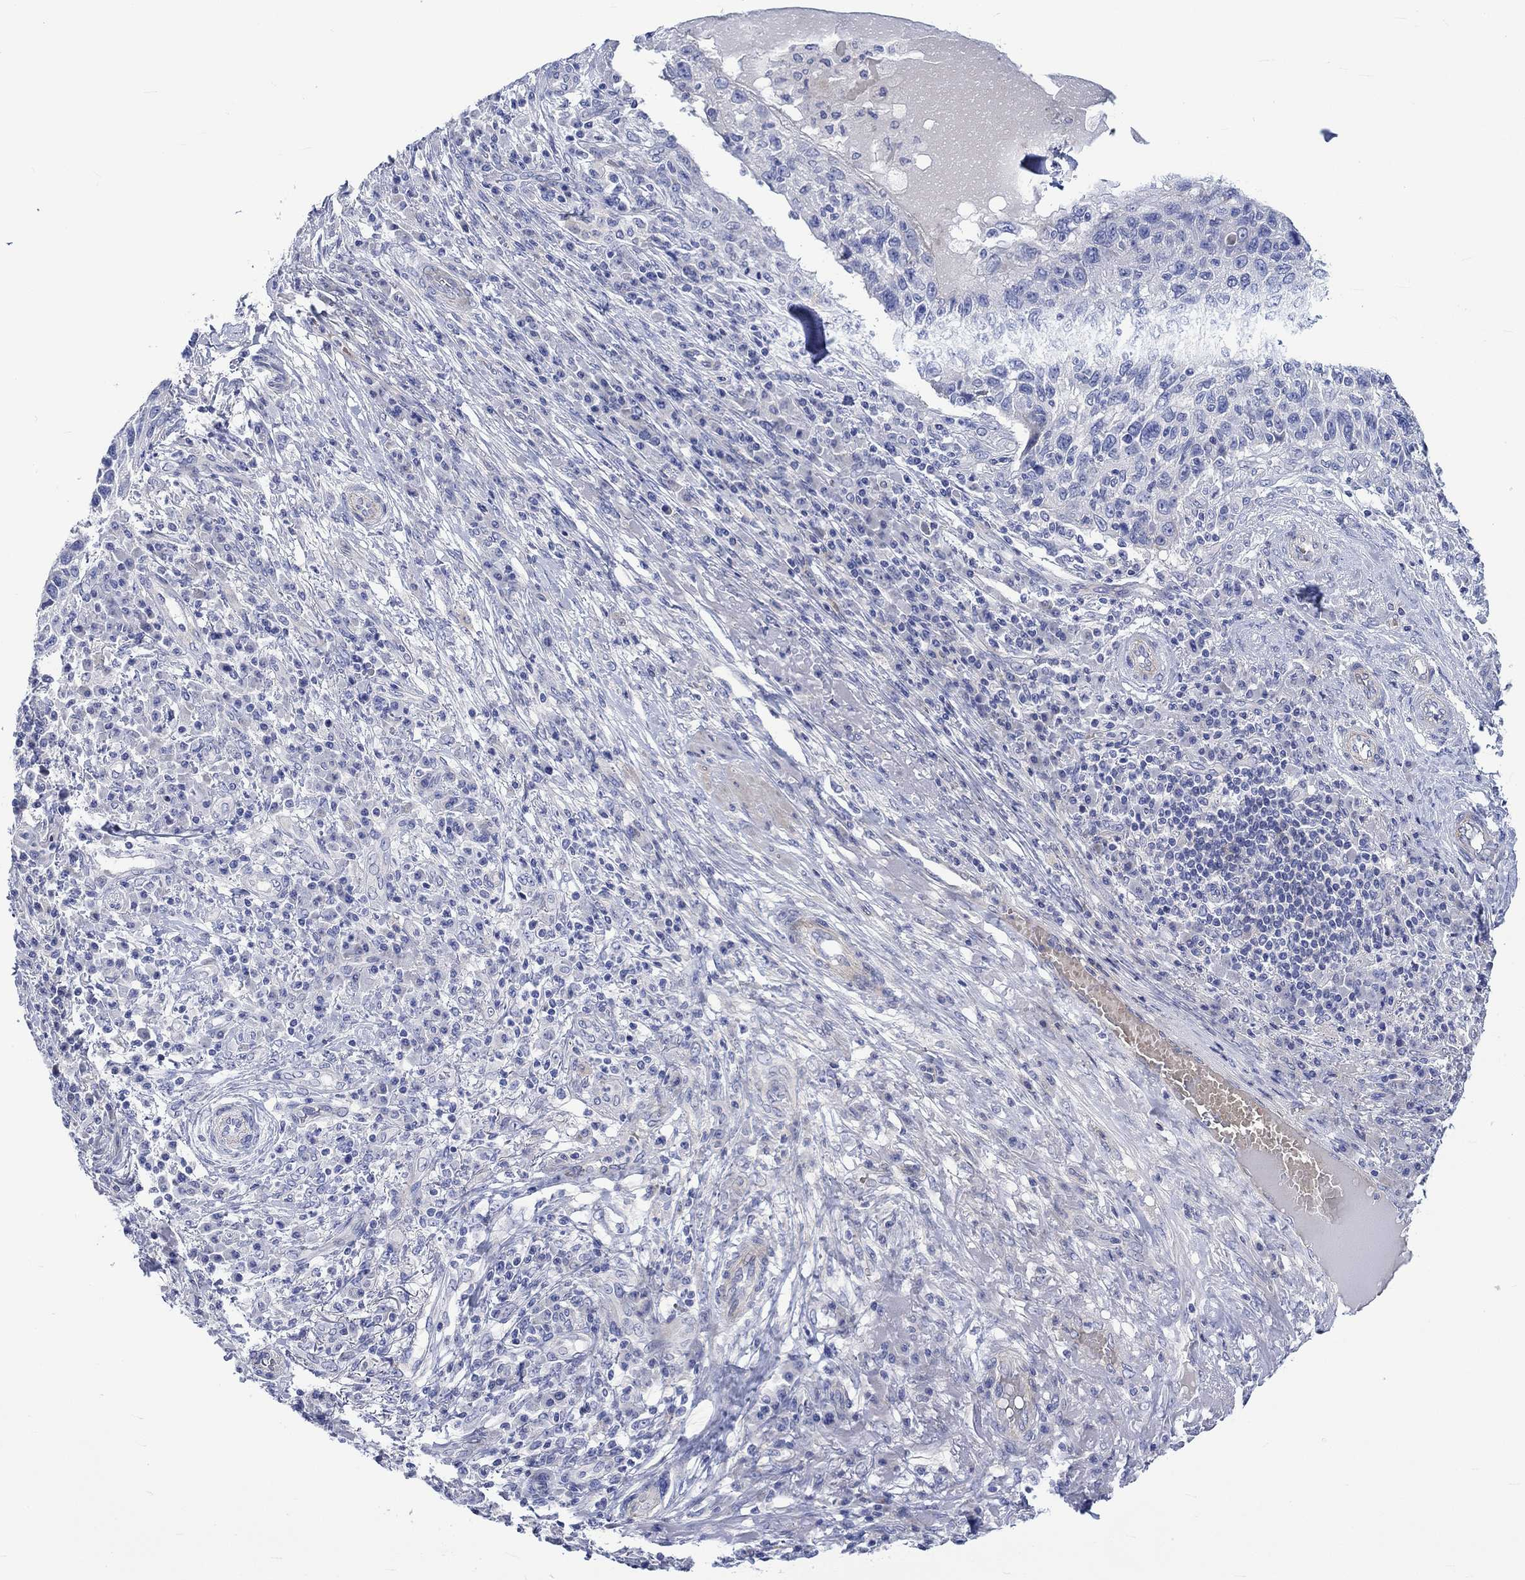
{"staining": {"intensity": "negative", "quantity": "none", "location": "none"}, "tissue": "skin cancer", "cell_type": "Tumor cells", "image_type": "cancer", "snomed": [{"axis": "morphology", "description": "Squamous cell carcinoma, NOS"}, {"axis": "topography", "description": "Skin"}], "caption": "Skin cancer stained for a protein using immunohistochemistry displays no expression tumor cells.", "gene": "NRIP3", "patient": {"sex": "male", "age": 92}}